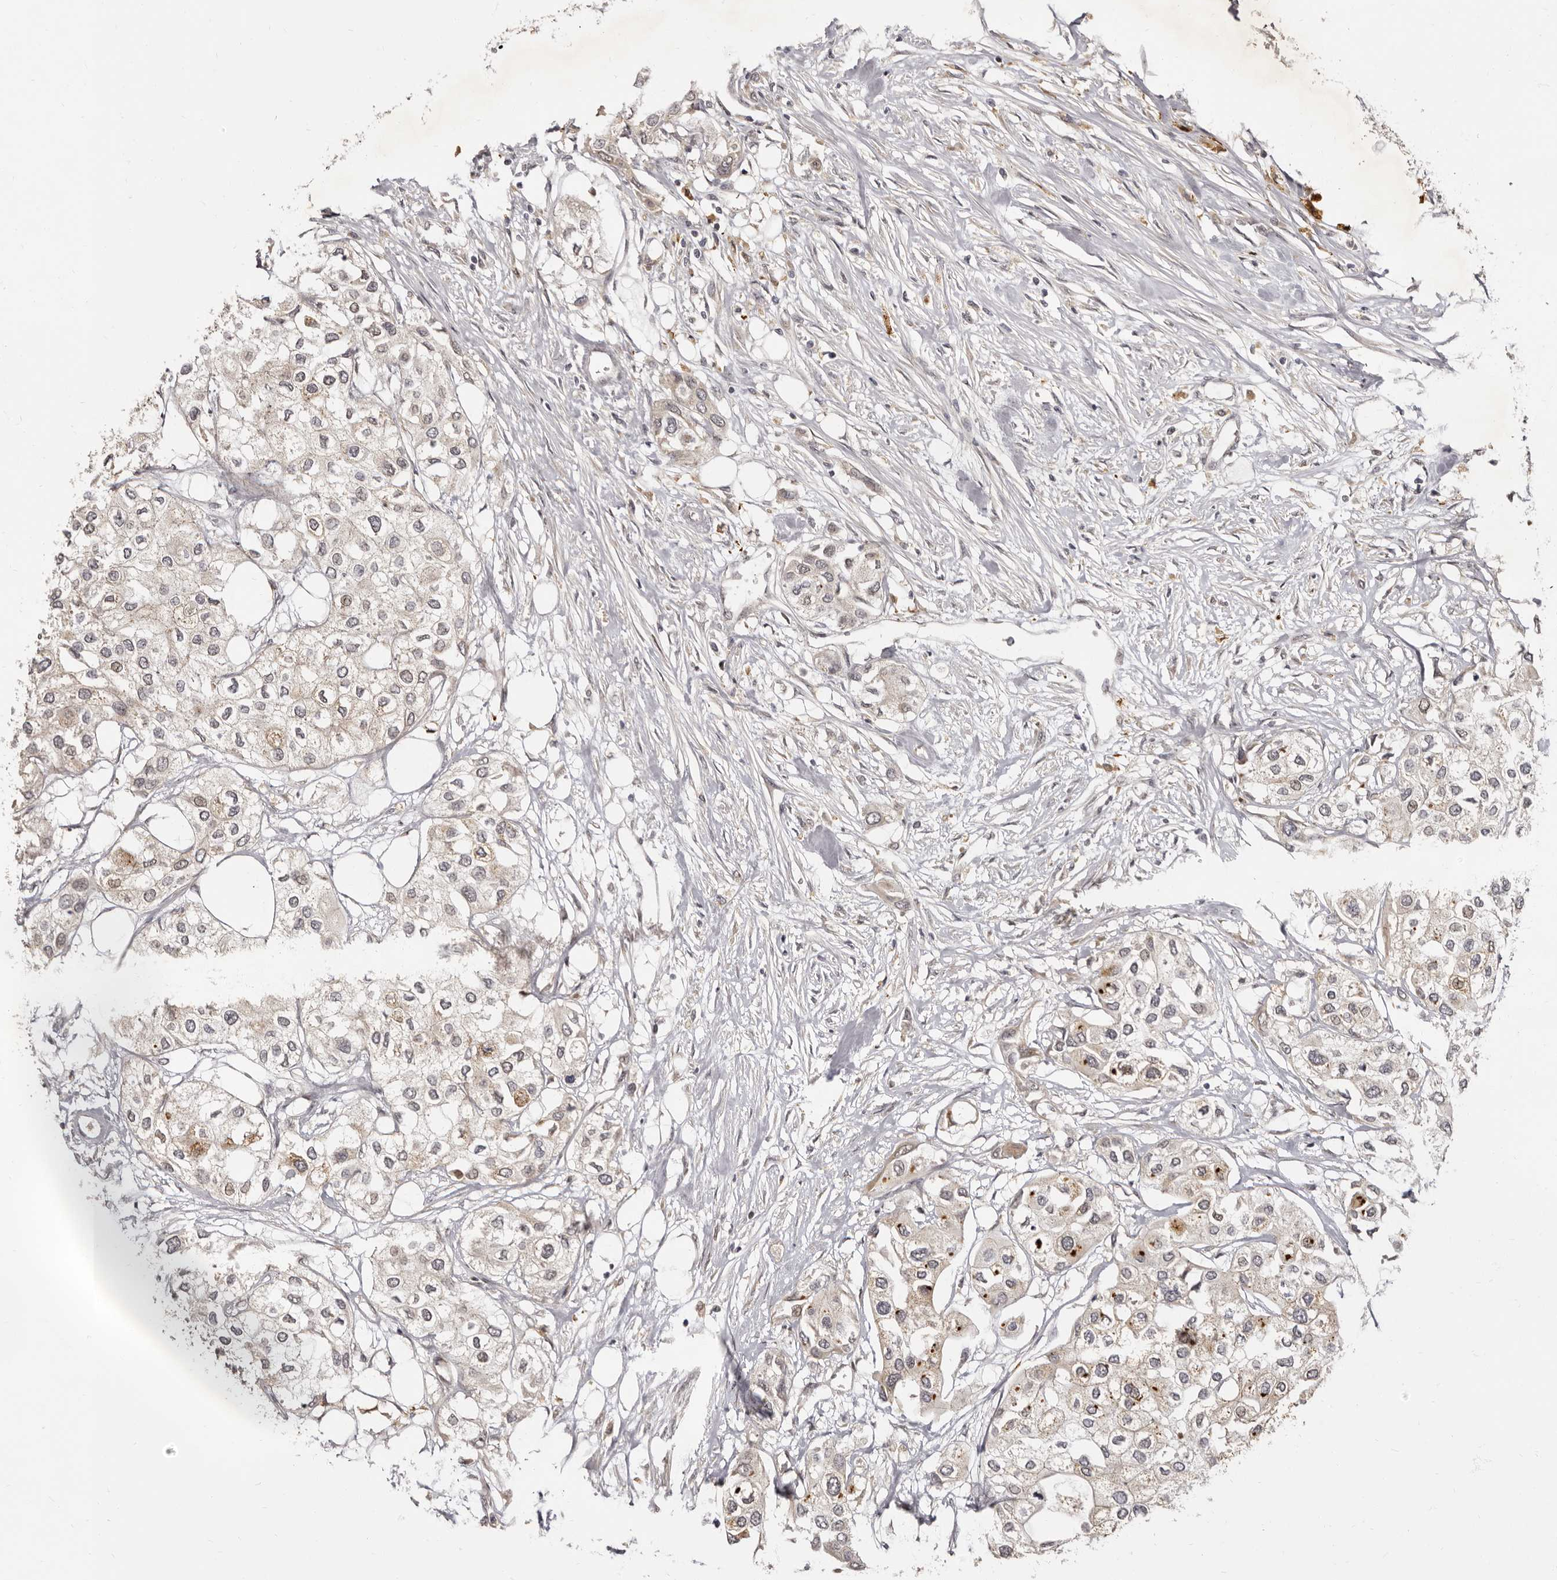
{"staining": {"intensity": "weak", "quantity": "<25%", "location": "cytoplasmic/membranous"}, "tissue": "urothelial cancer", "cell_type": "Tumor cells", "image_type": "cancer", "snomed": [{"axis": "morphology", "description": "Urothelial carcinoma, High grade"}, {"axis": "topography", "description": "Urinary bladder"}], "caption": "The image exhibits no significant expression in tumor cells of high-grade urothelial carcinoma.", "gene": "ZNF326", "patient": {"sex": "male", "age": 64}}